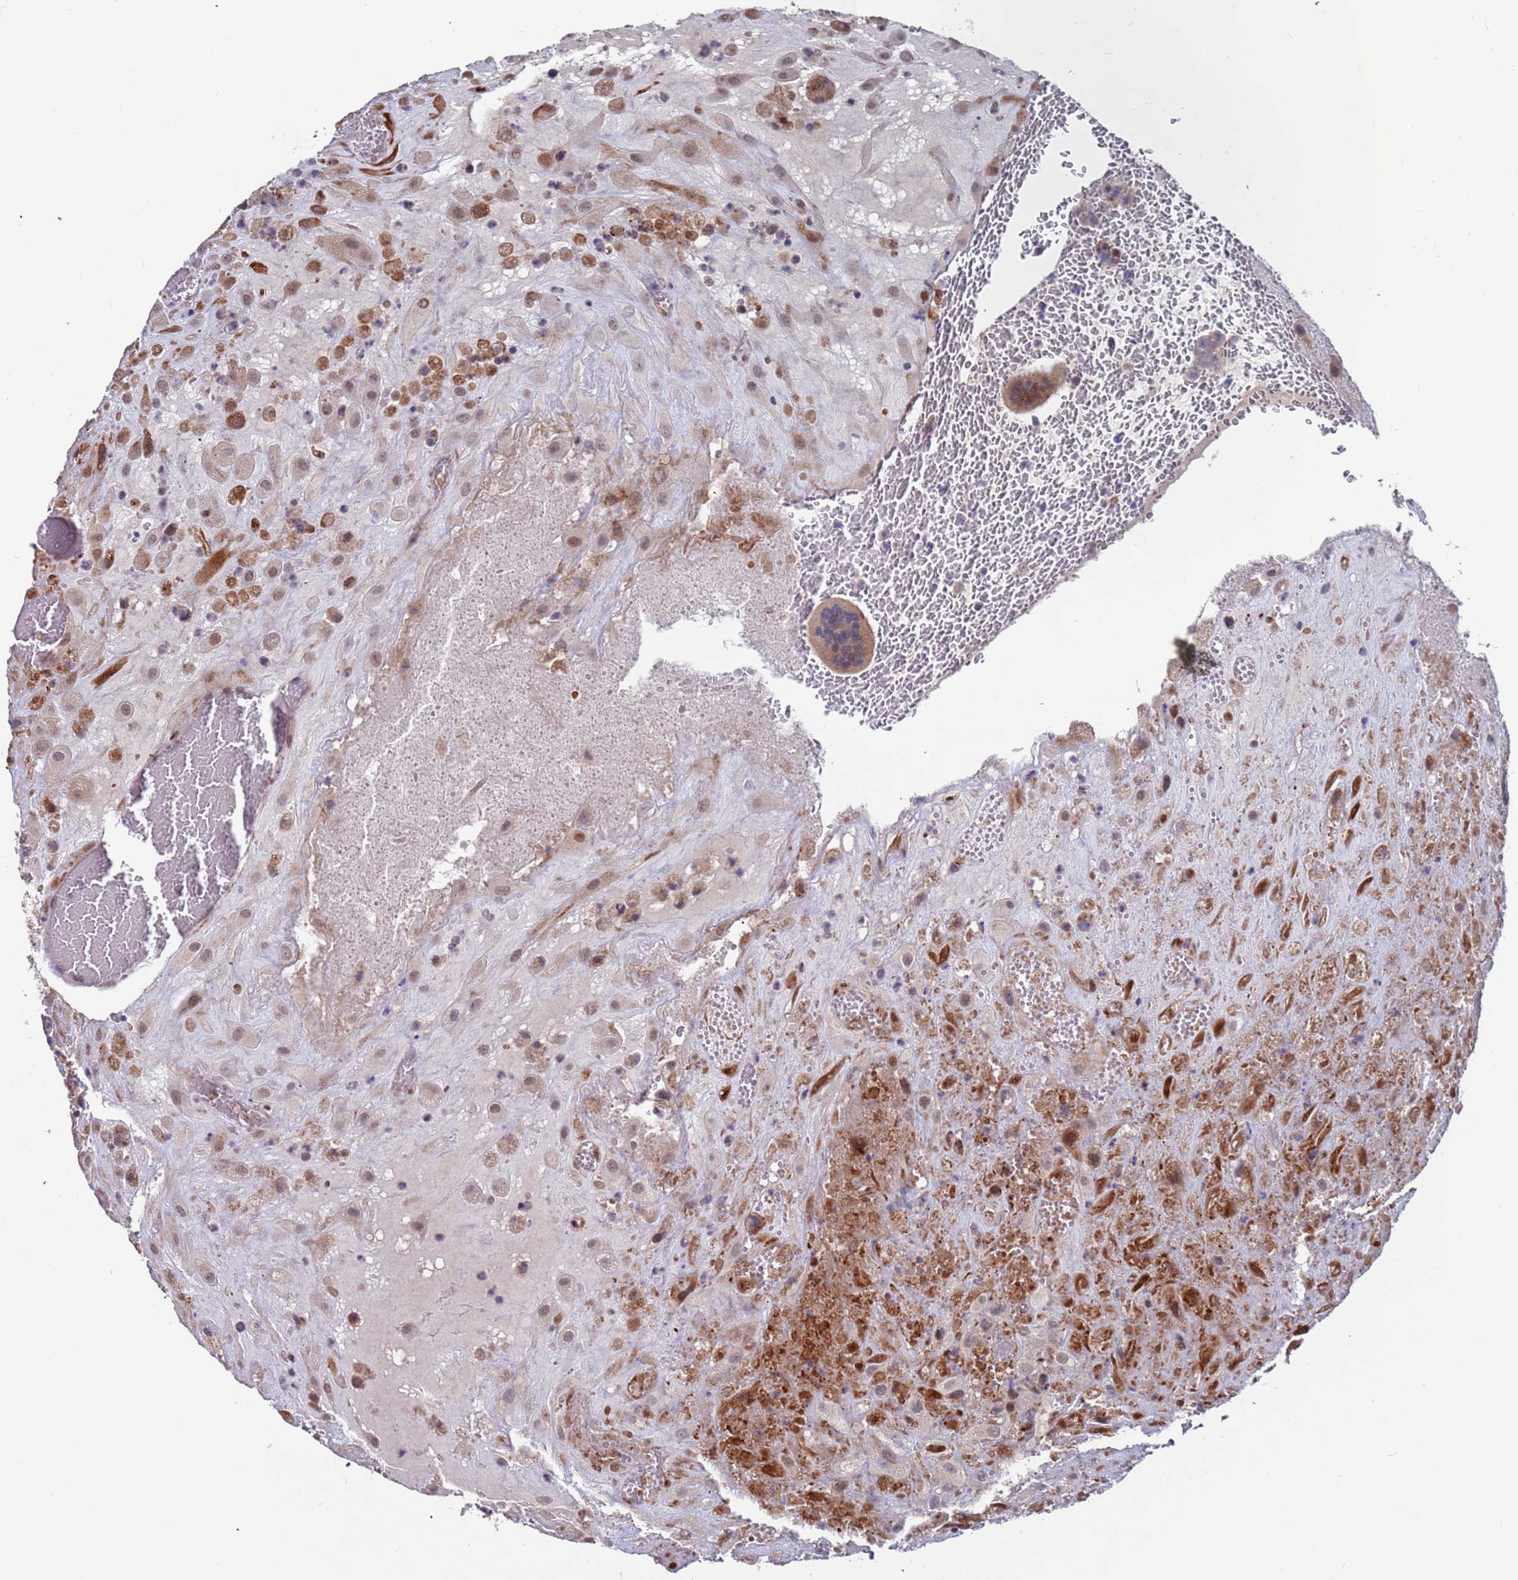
{"staining": {"intensity": "weak", "quantity": "<25%", "location": "cytoplasmic/membranous,nuclear"}, "tissue": "placenta", "cell_type": "Decidual cells", "image_type": "normal", "snomed": [{"axis": "morphology", "description": "Normal tissue, NOS"}, {"axis": "topography", "description": "Placenta"}], "caption": "Immunohistochemistry (IHC) image of unremarkable placenta: human placenta stained with DAB displays no significant protein expression in decidual cells. Brightfield microscopy of IHC stained with DAB (brown) and hematoxylin (blue), captured at high magnification.", "gene": "FBXO27", "patient": {"sex": "female", "age": 35}}